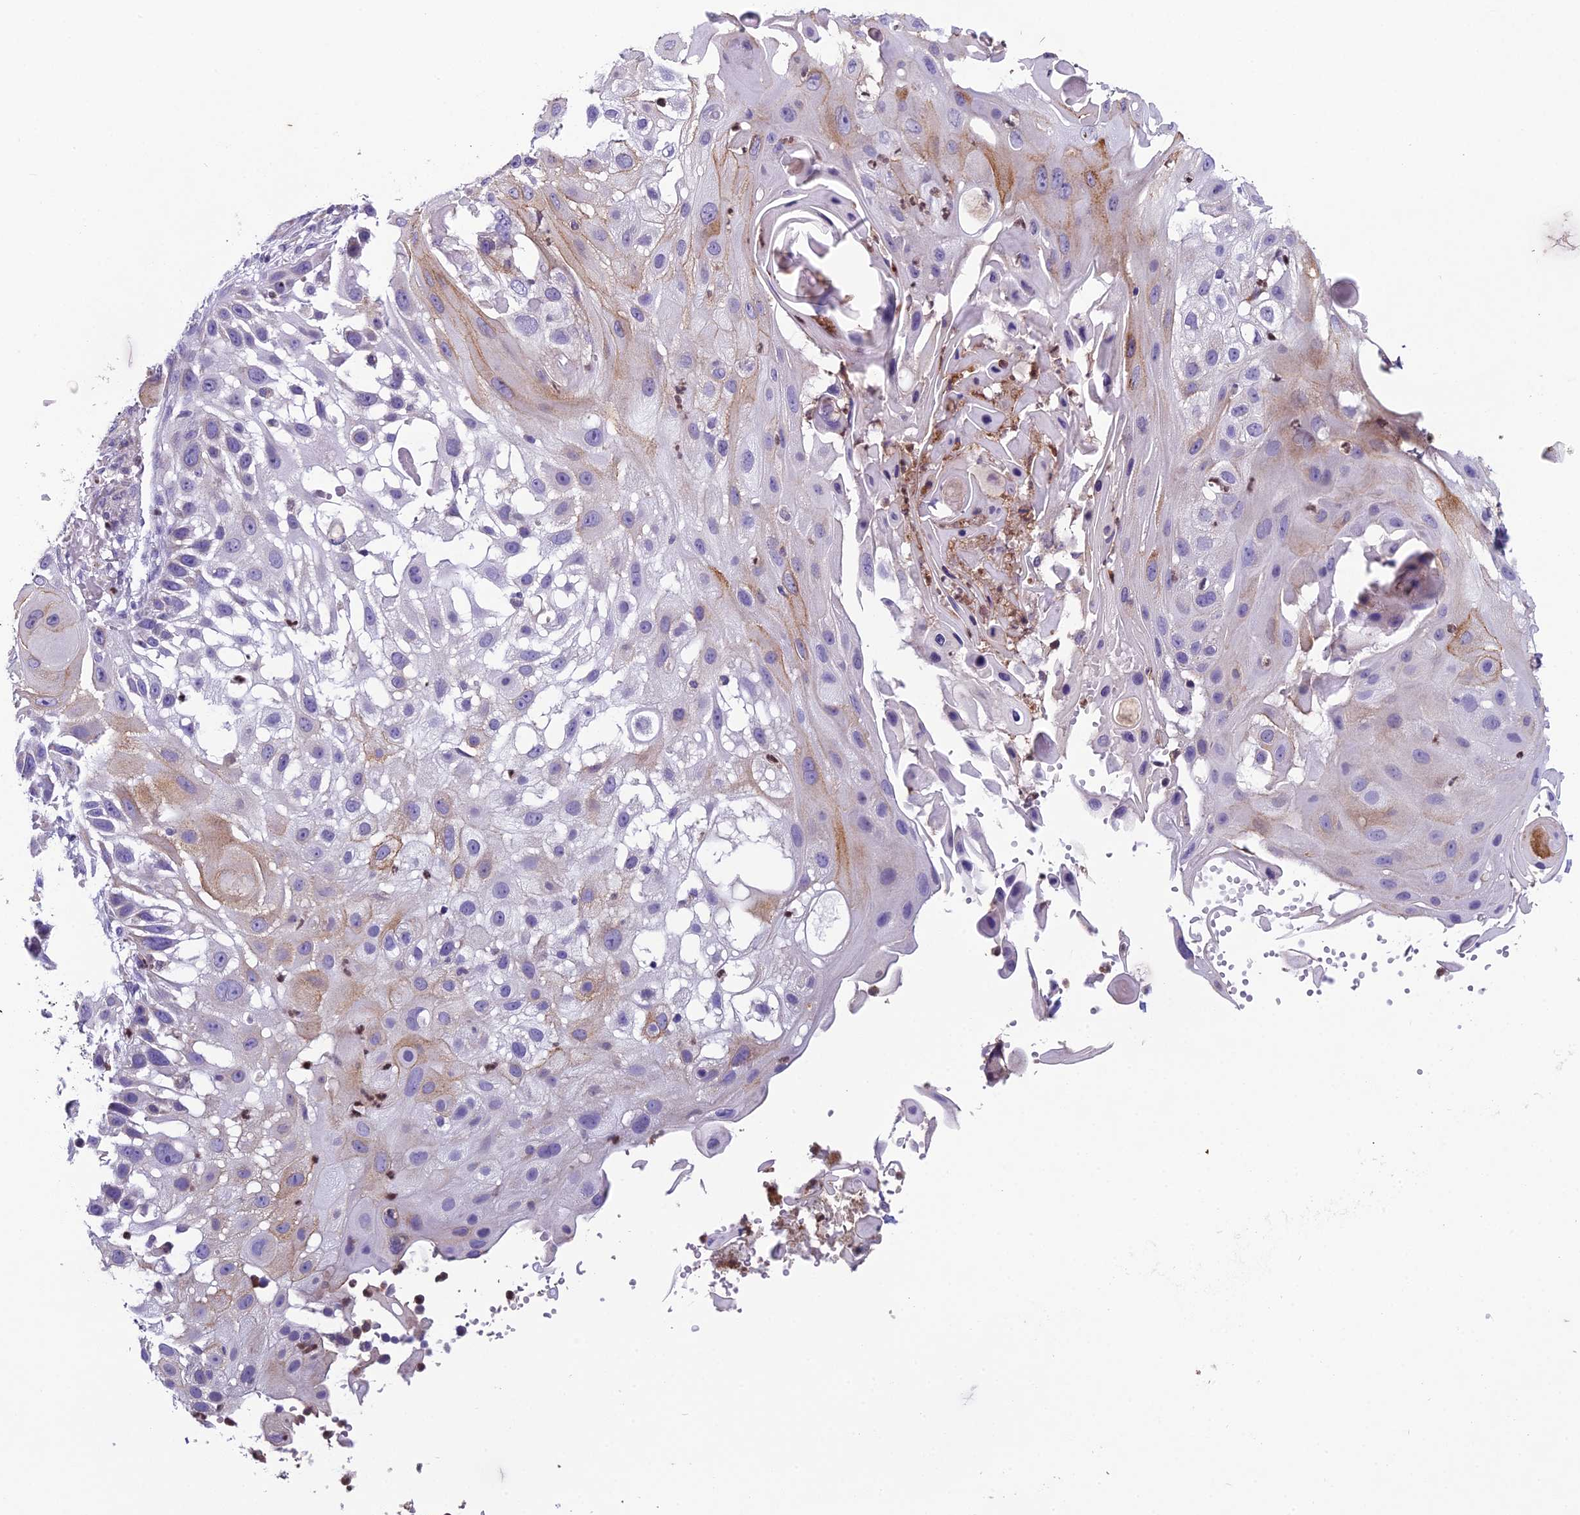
{"staining": {"intensity": "weak", "quantity": "<25%", "location": "cytoplasmic/membranous"}, "tissue": "skin cancer", "cell_type": "Tumor cells", "image_type": "cancer", "snomed": [{"axis": "morphology", "description": "Squamous cell carcinoma, NOS"}, {"axis": "topography", "description": "Skin"}], "caption": "DAB (3,3'-diaminobenzidine) immunohistochemical staining of squamous cell carcinoma (skin) demonstrates no significant positivity in tumor cells.", "gene": "ENSG00000188897", "patient": {"sex": "female", "age": 44}}